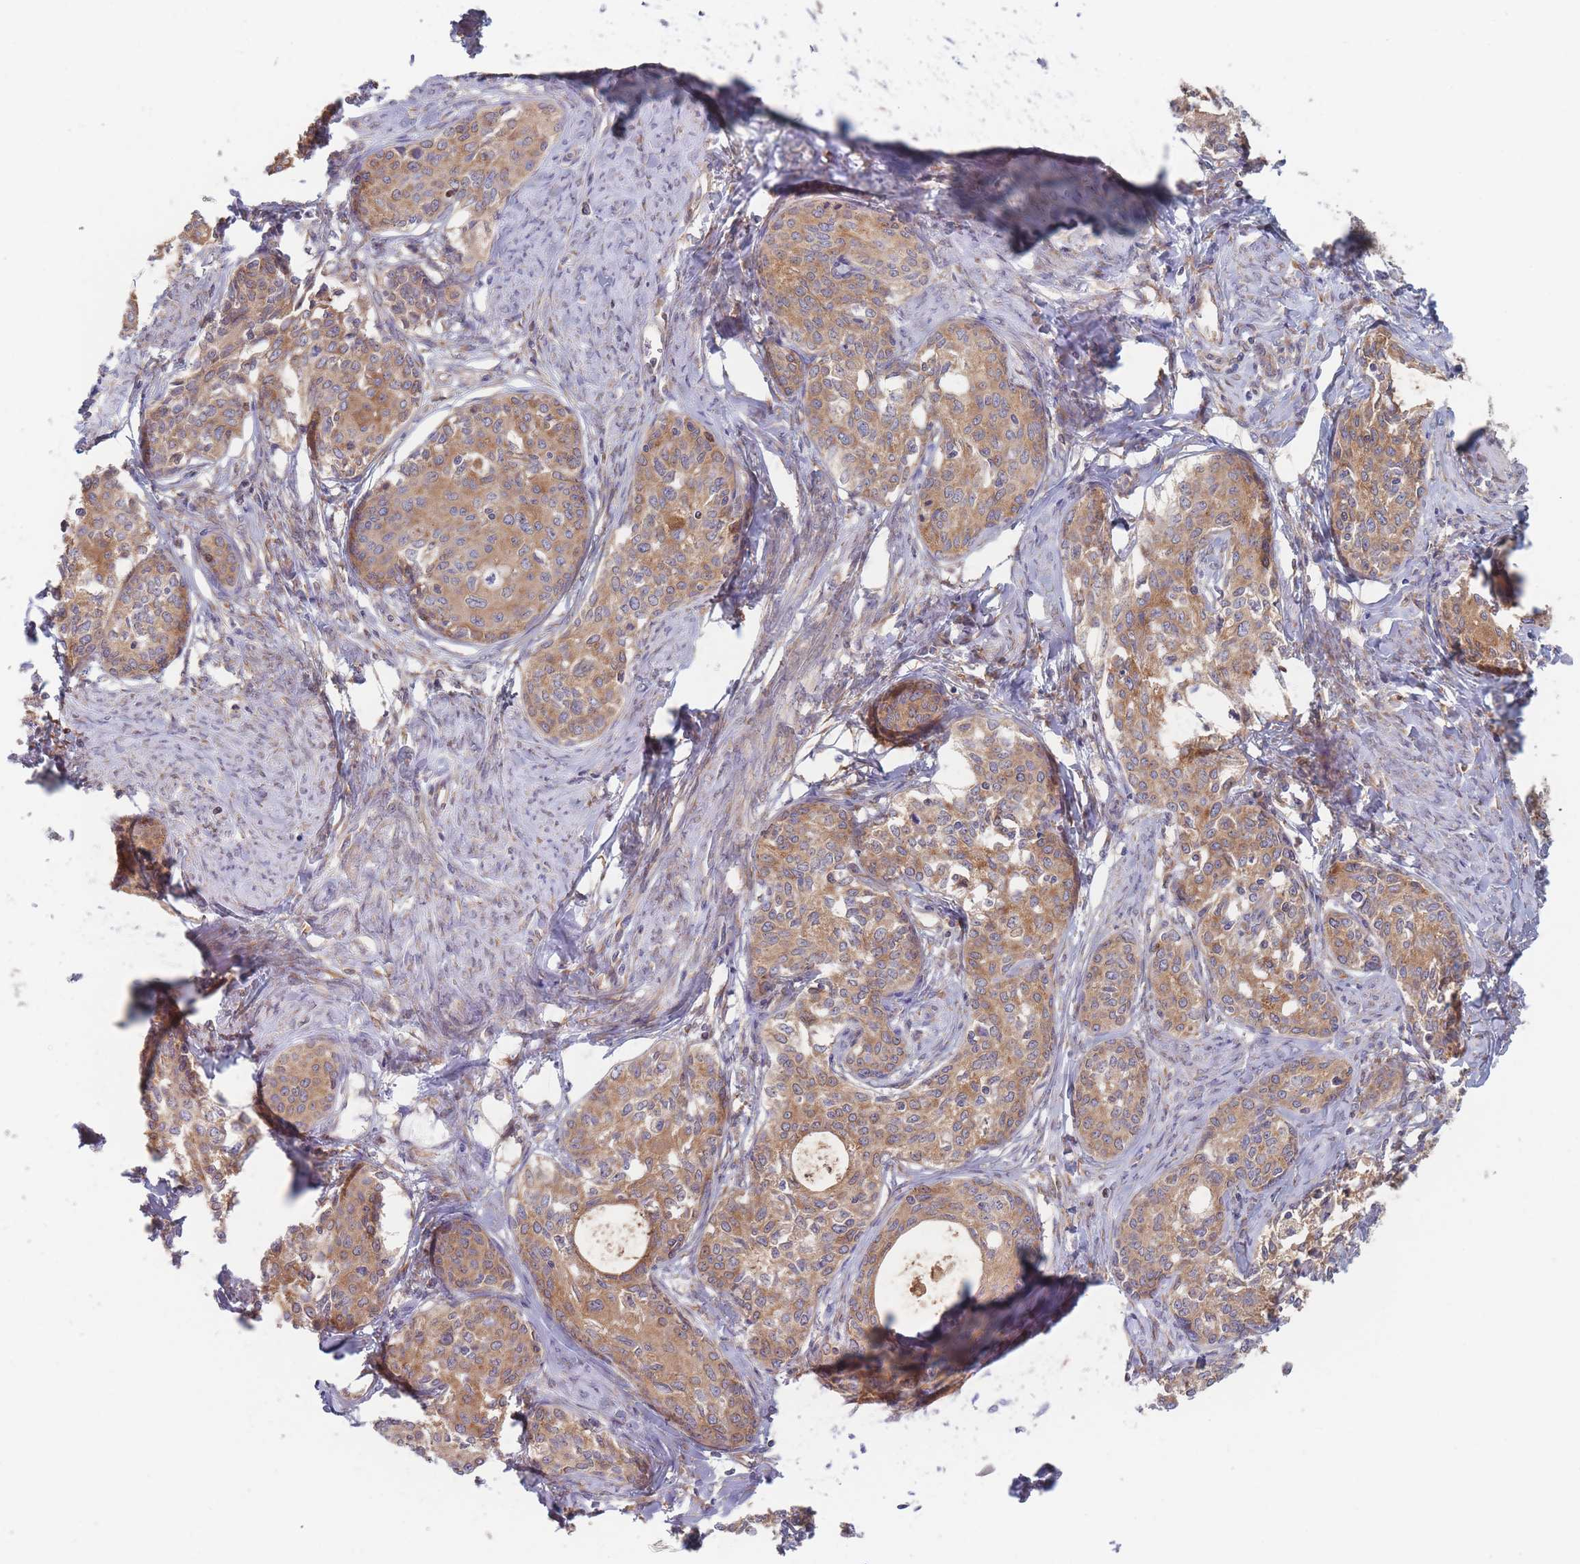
{"staining": {"intensity": "moderate", "quantity": ">75%", "location": "cytoplasmic/membranous"}, "tissue": "cervical cancer", "cell_type": "Tumor cells", "image_type": "cancer", "snomed": [{"axis": "morphology", "description": "Squamous cell carcinoma, NOS"}, {"axis": "morphology", "description": "Adenocarcinoma, NOS"}, {"axis": "topography", "description": "Cervix"}], "caption": "An IHC photomicrograph of tumor tissue is shown. Protein staining in brown highlights moderate cytoplasmic/membranous positivity in cervical cancer within tumor cells. (Stains: DAB (3,3'-diaminobenzidine) in brown, nuclei in blue, Microscopy: brightfield microscopy at high magnification).", "gene": "KDSR", "patient": {"sex": "female", "age": 52}}